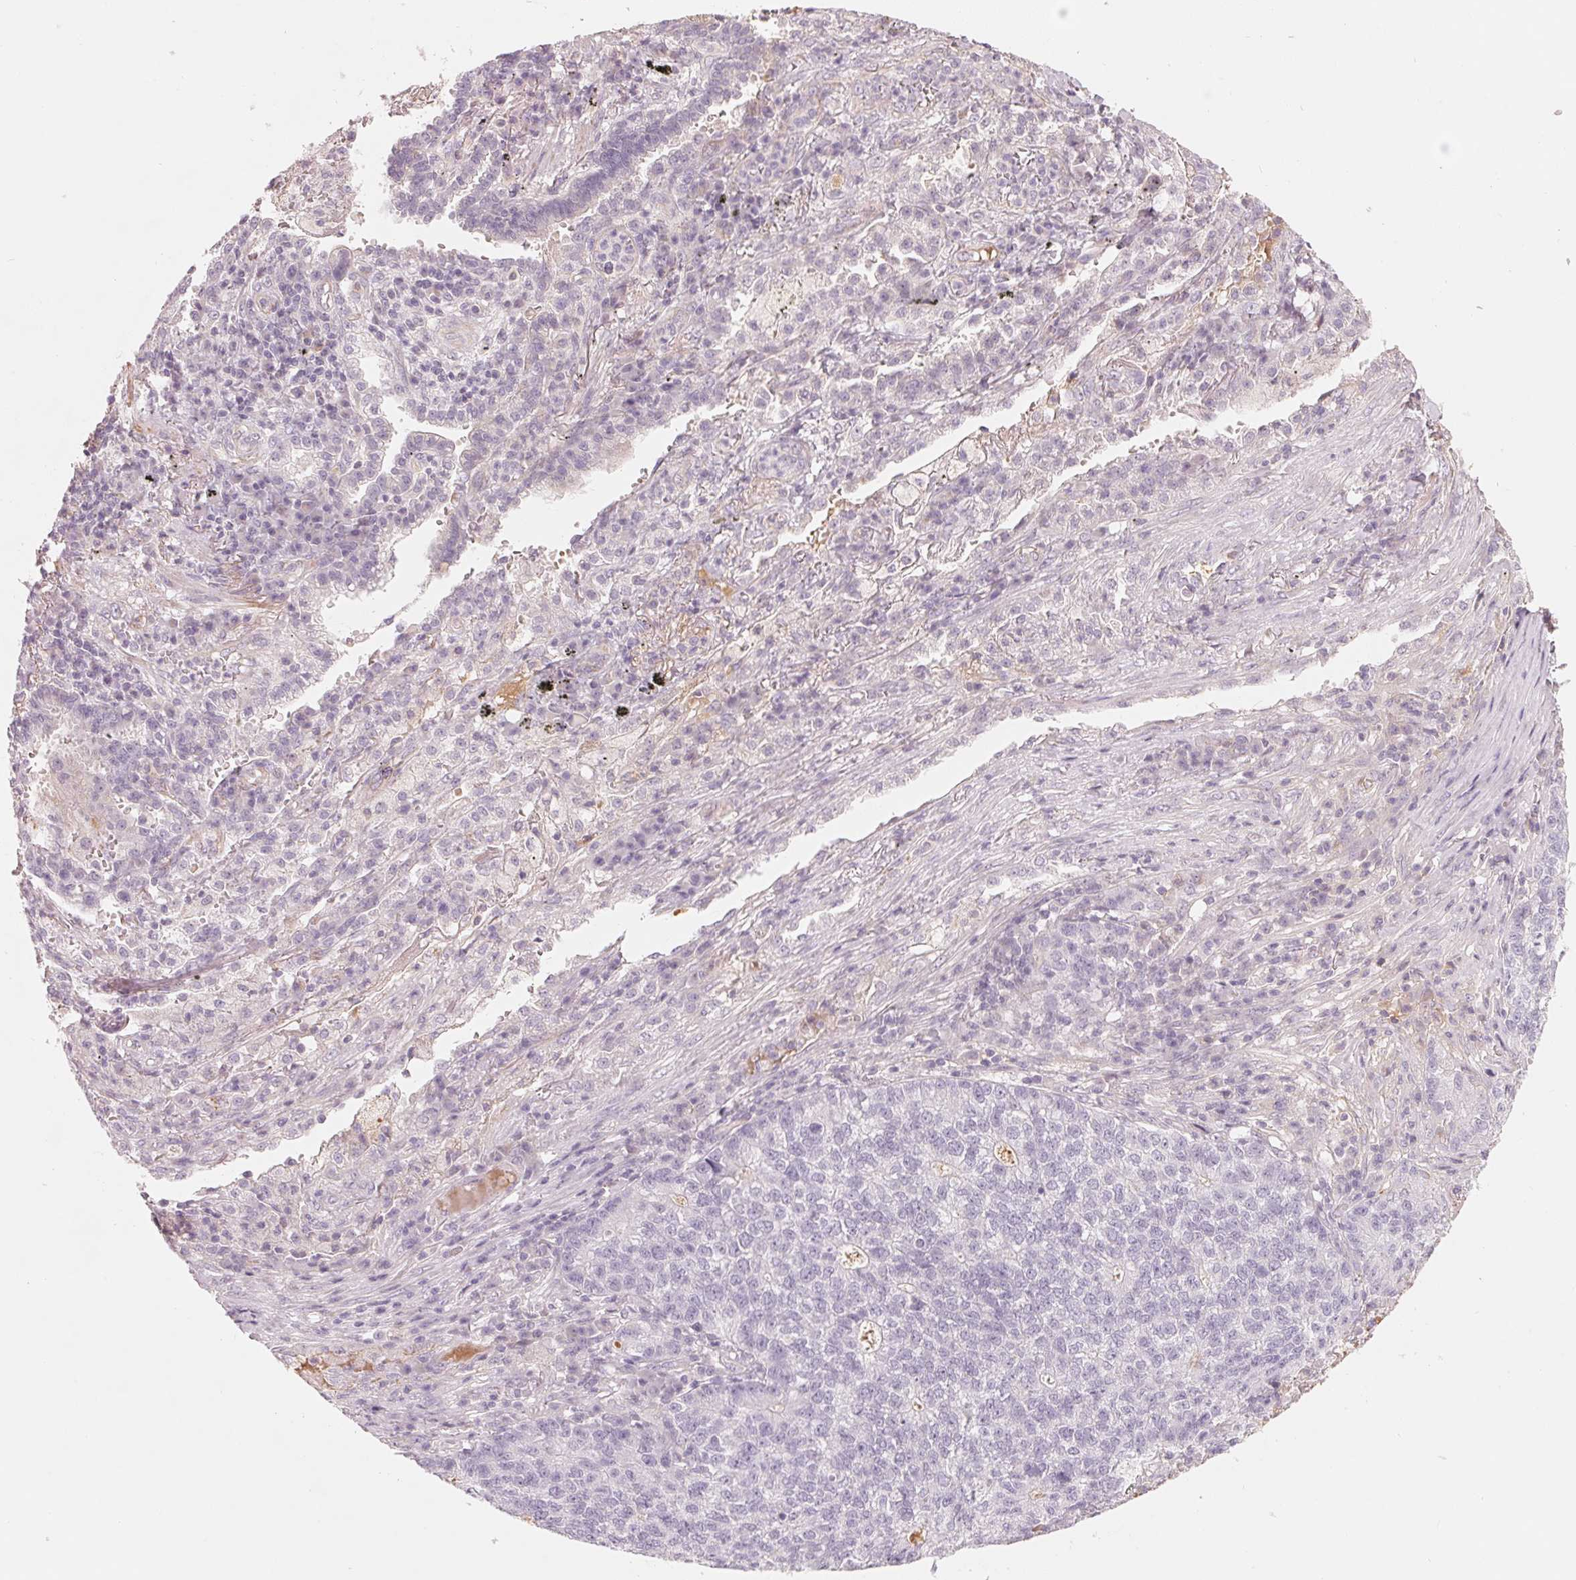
{"staining": {"intensity": "negative", "quantity": "none", "location": "none"}, "tissue": "lung cancer", "cell_type": "Tumor cells", "image_type": "cancer", "snomed": [{"axis": "morphology", "description": "Adenocarcinoma, NOS"}, {"axis": "topography", "description": "Lung"}], "caption": "Immunohistochemistry (IHC) micrograph of human lung cancer (adenocarcinoma) stained for a protein (brown), which exhibits no positivity in tumor cells.", "gene": "CFHR2", "patient": {"sex": "male", "age": 57}}